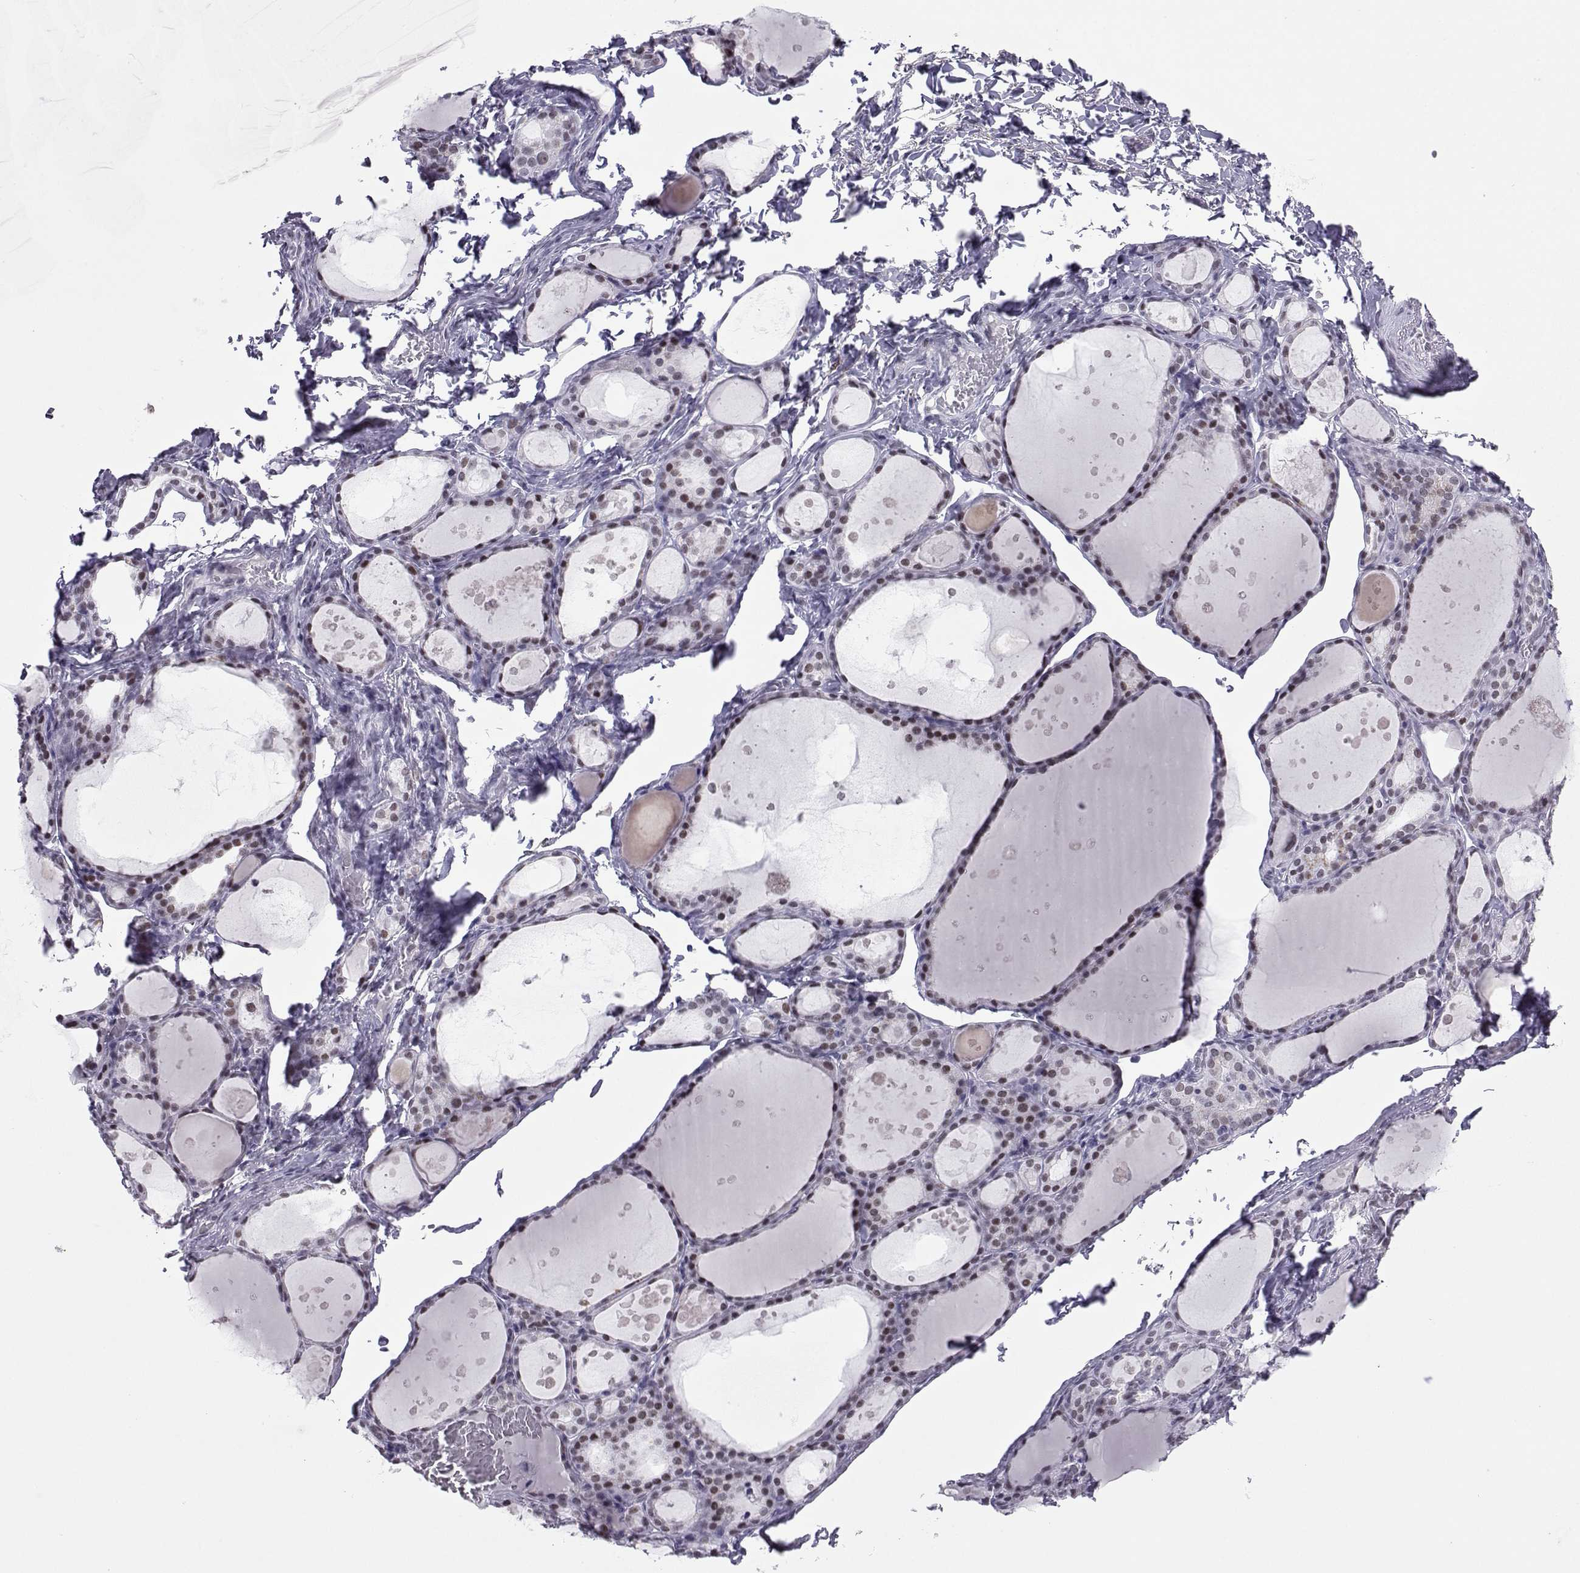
{"staining": {"intensity": "weak", "quantity": "<25%", "location": "nuclear"}, "tissue": "thyroid gland", "cell_type": "Glandular cells", "image_type": "normal", "snomed": [{"axis": "morphology", "description": "Normal tissue, NOS"}, {"axis": "topography", "description": "Thyroid gland"}], "caption": "Immunohistochemistry photomicrograph of normal thyroid gland stained for a protein (brown), which displays no expression in glandular cells. (DAB (3,3'-diaminobenzidine) immunohistochemistry, high magnification).", "gene": "LORICRIN", "patient": {"sex": "male", "age": 68}}